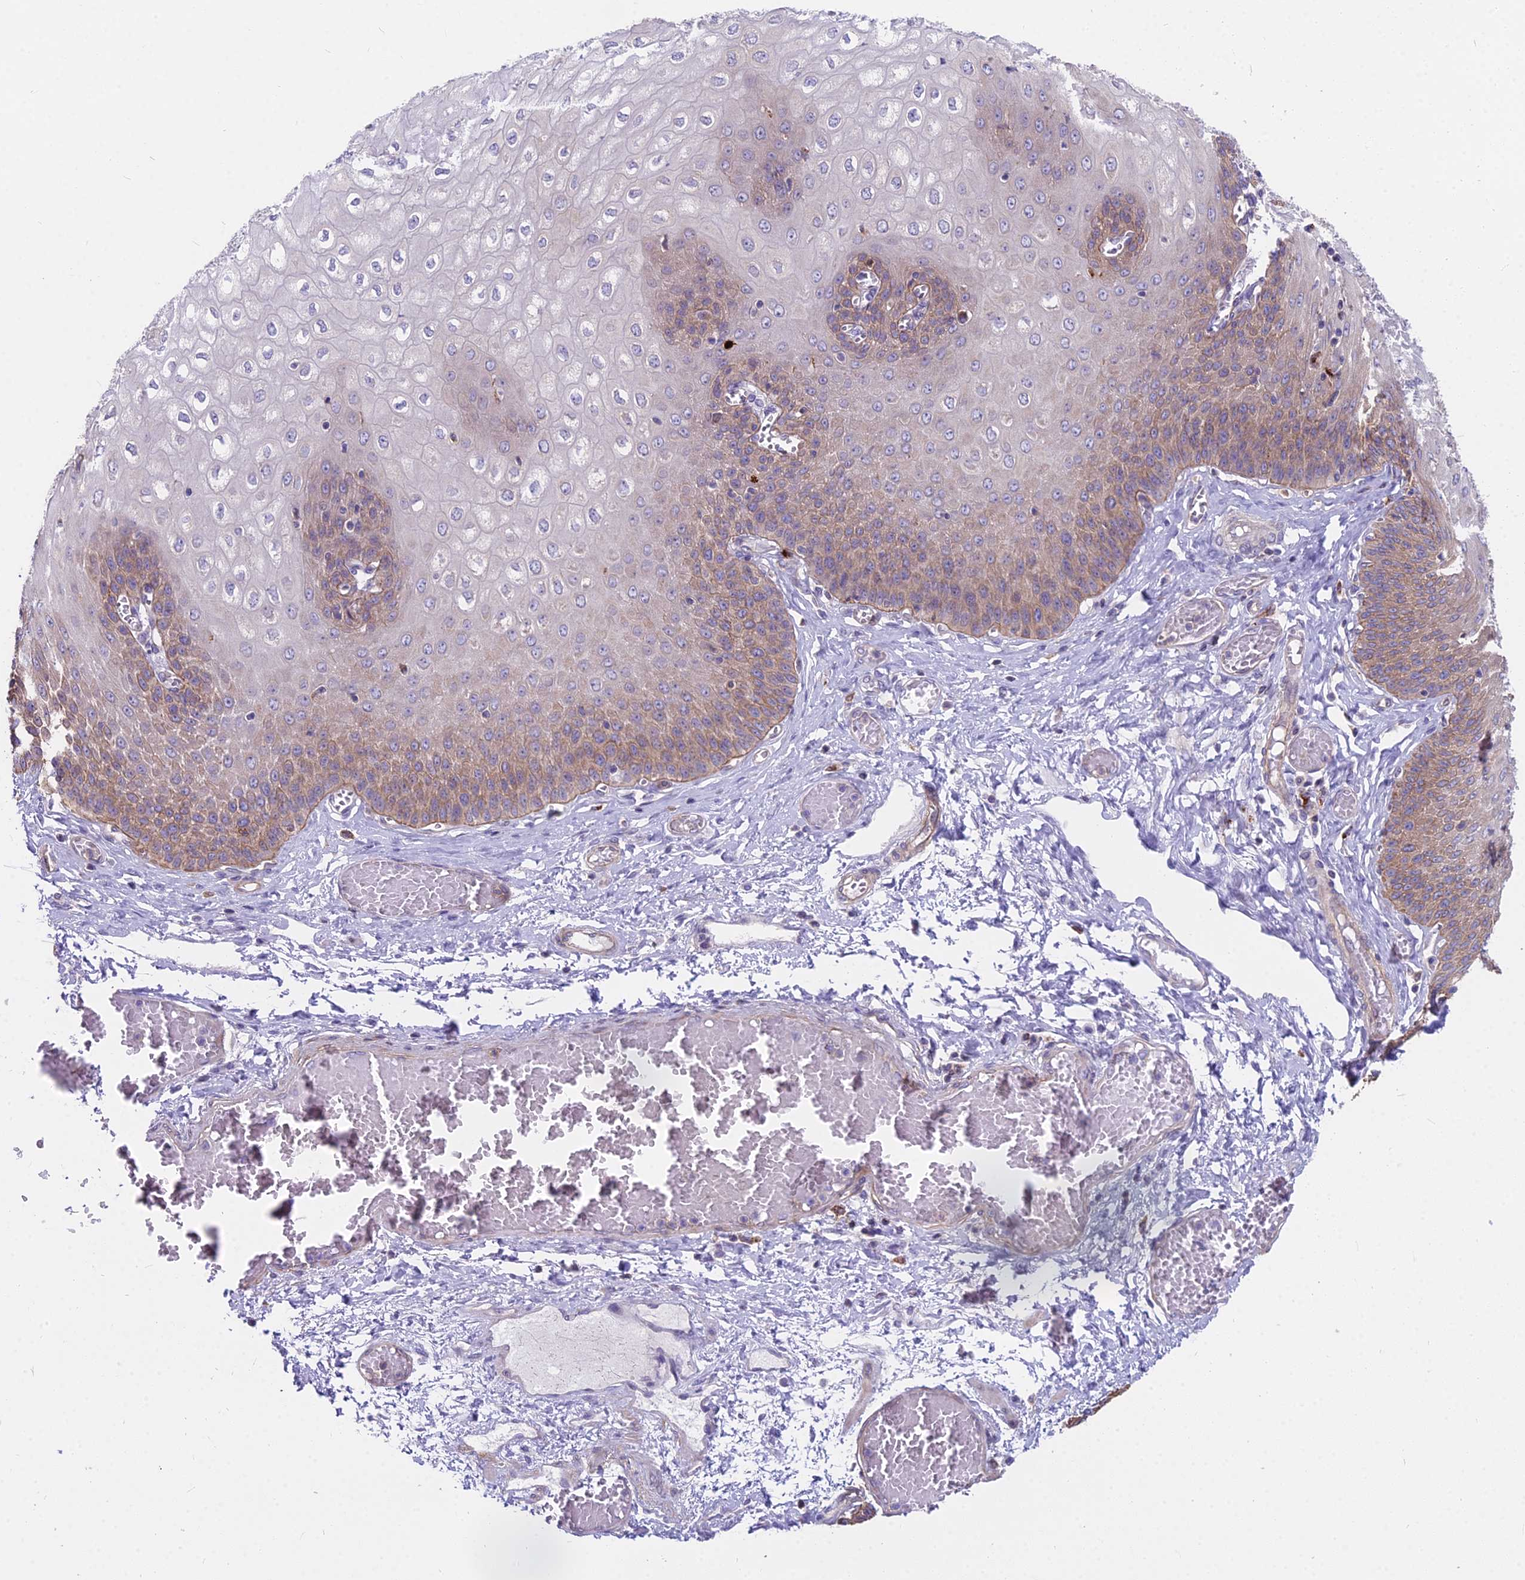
{"staining": {"intensity": "moderate", "quantity": "25%-75%", "location": "cytoplasmic/membranous"}, "tissue": "esophagus", "cell_type": "Squamous epithelial cells", "image_type": "normal", "snomed": [{"axis": "morphology", "description": "Normal tissue, NOS"}, {"axis": "topography", "description": "Esophagus"}], "caption": "Moderate cytoplasmic/membranous positivity for a protein is present in about 25%-75% of squamous epithelial cells of benign esophagus using immunohistochemistry (IHC).", "gene": "HLA", "patient": {"sex": "male", "age": 60}}